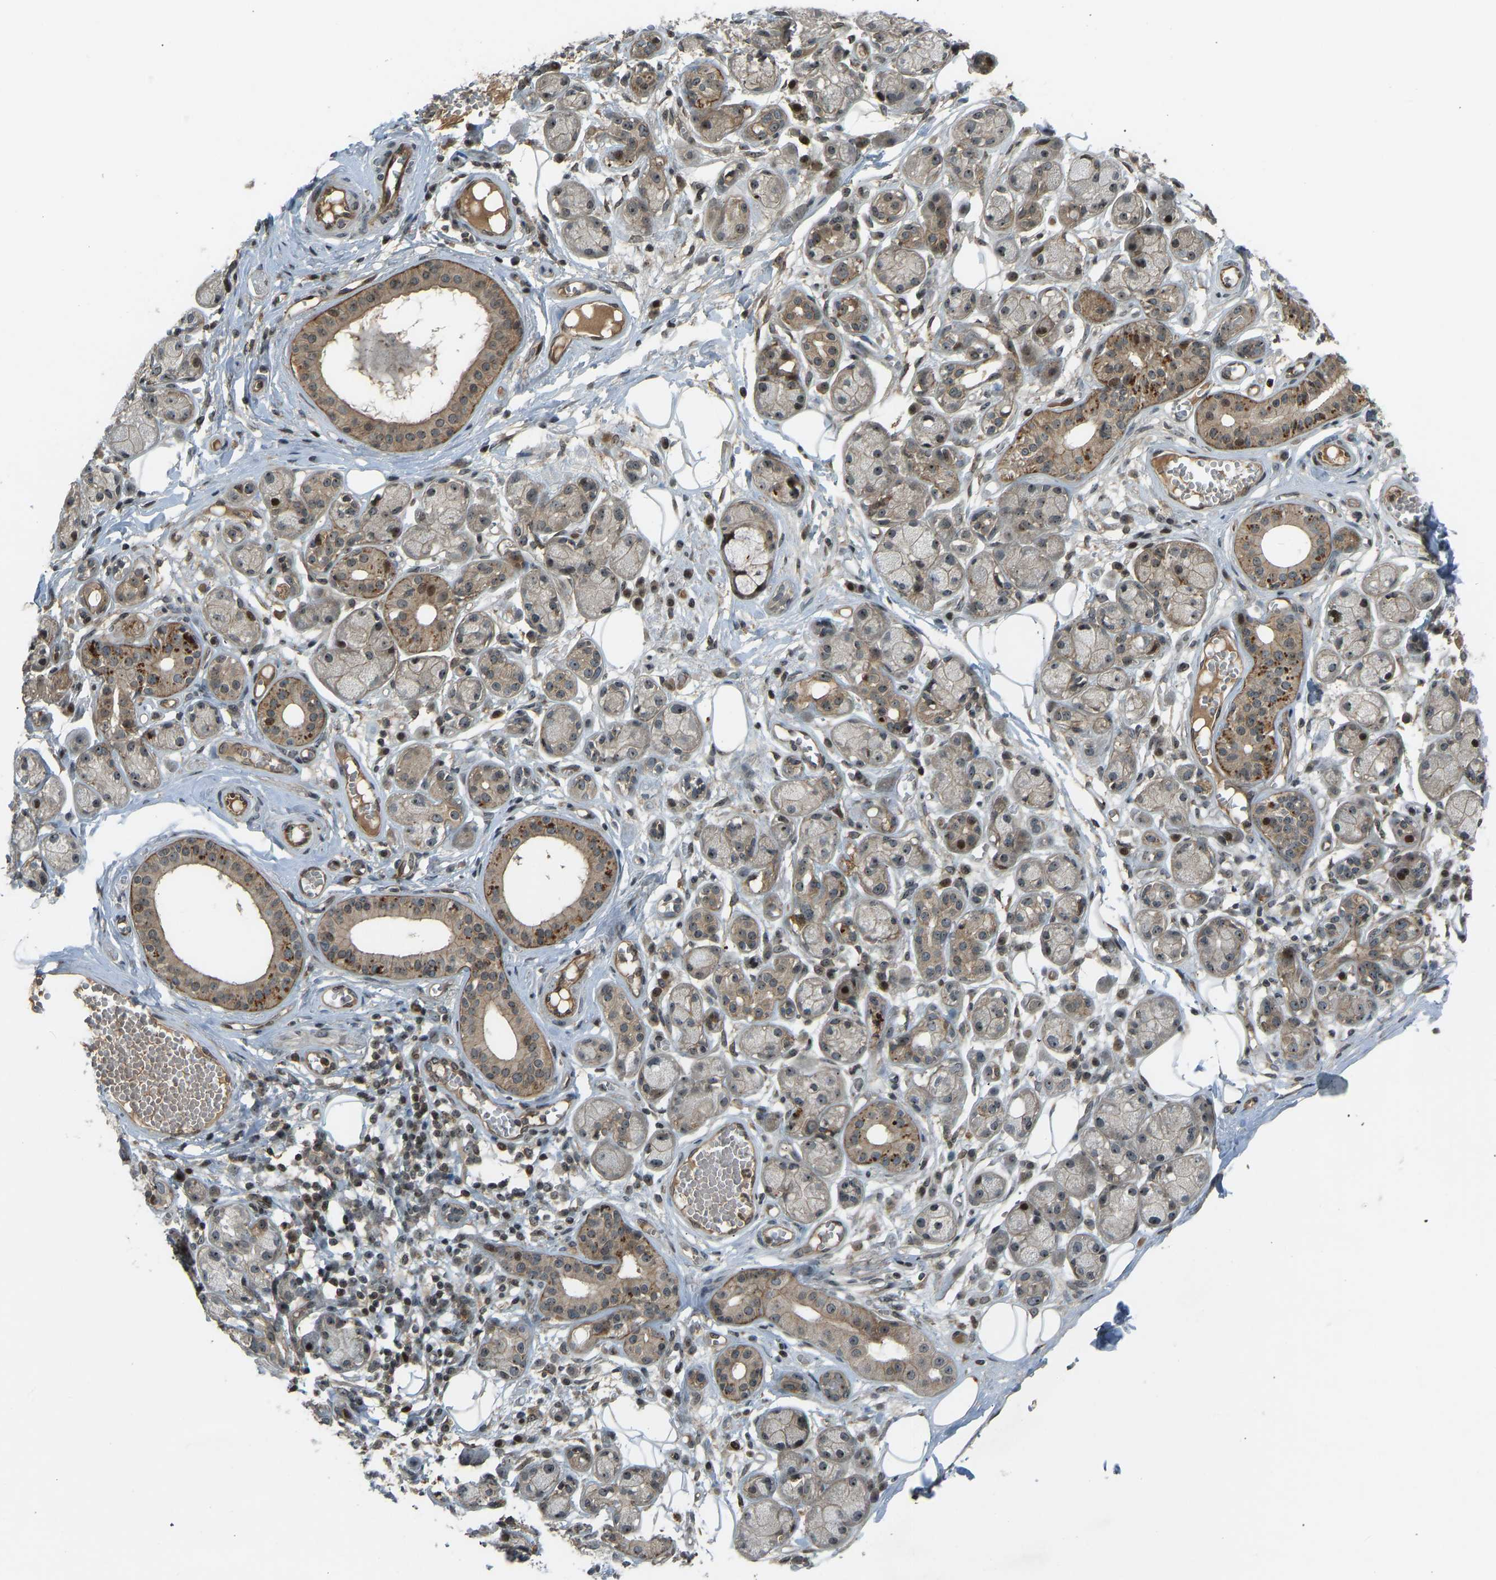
{"staining": {"intensity": "moderate", "quantity": ">75%", "location": "nuclear"}, "tissue": "adipose tissue", "cell_type": "Adipocytes", "image_type": "normal", "snomed": [{"axis": "morphology", "description": "Normal tissue, NOS"}, {"axis": "morphology", "description": "Inflammation, NOS"}, {"axis": "topography", "description": "Salivary gland"}, {"axis": "topography", "description": "Peripheral nerve tissue"}], "caption": "The image displays immunohistochemical staining of unremarkable adipose tissue. There is moderate nuclear staining is identified in approximately >75% of adipocytes.", "gene": "SVOPL", "patient": {"sex": "female", "age": 75}}